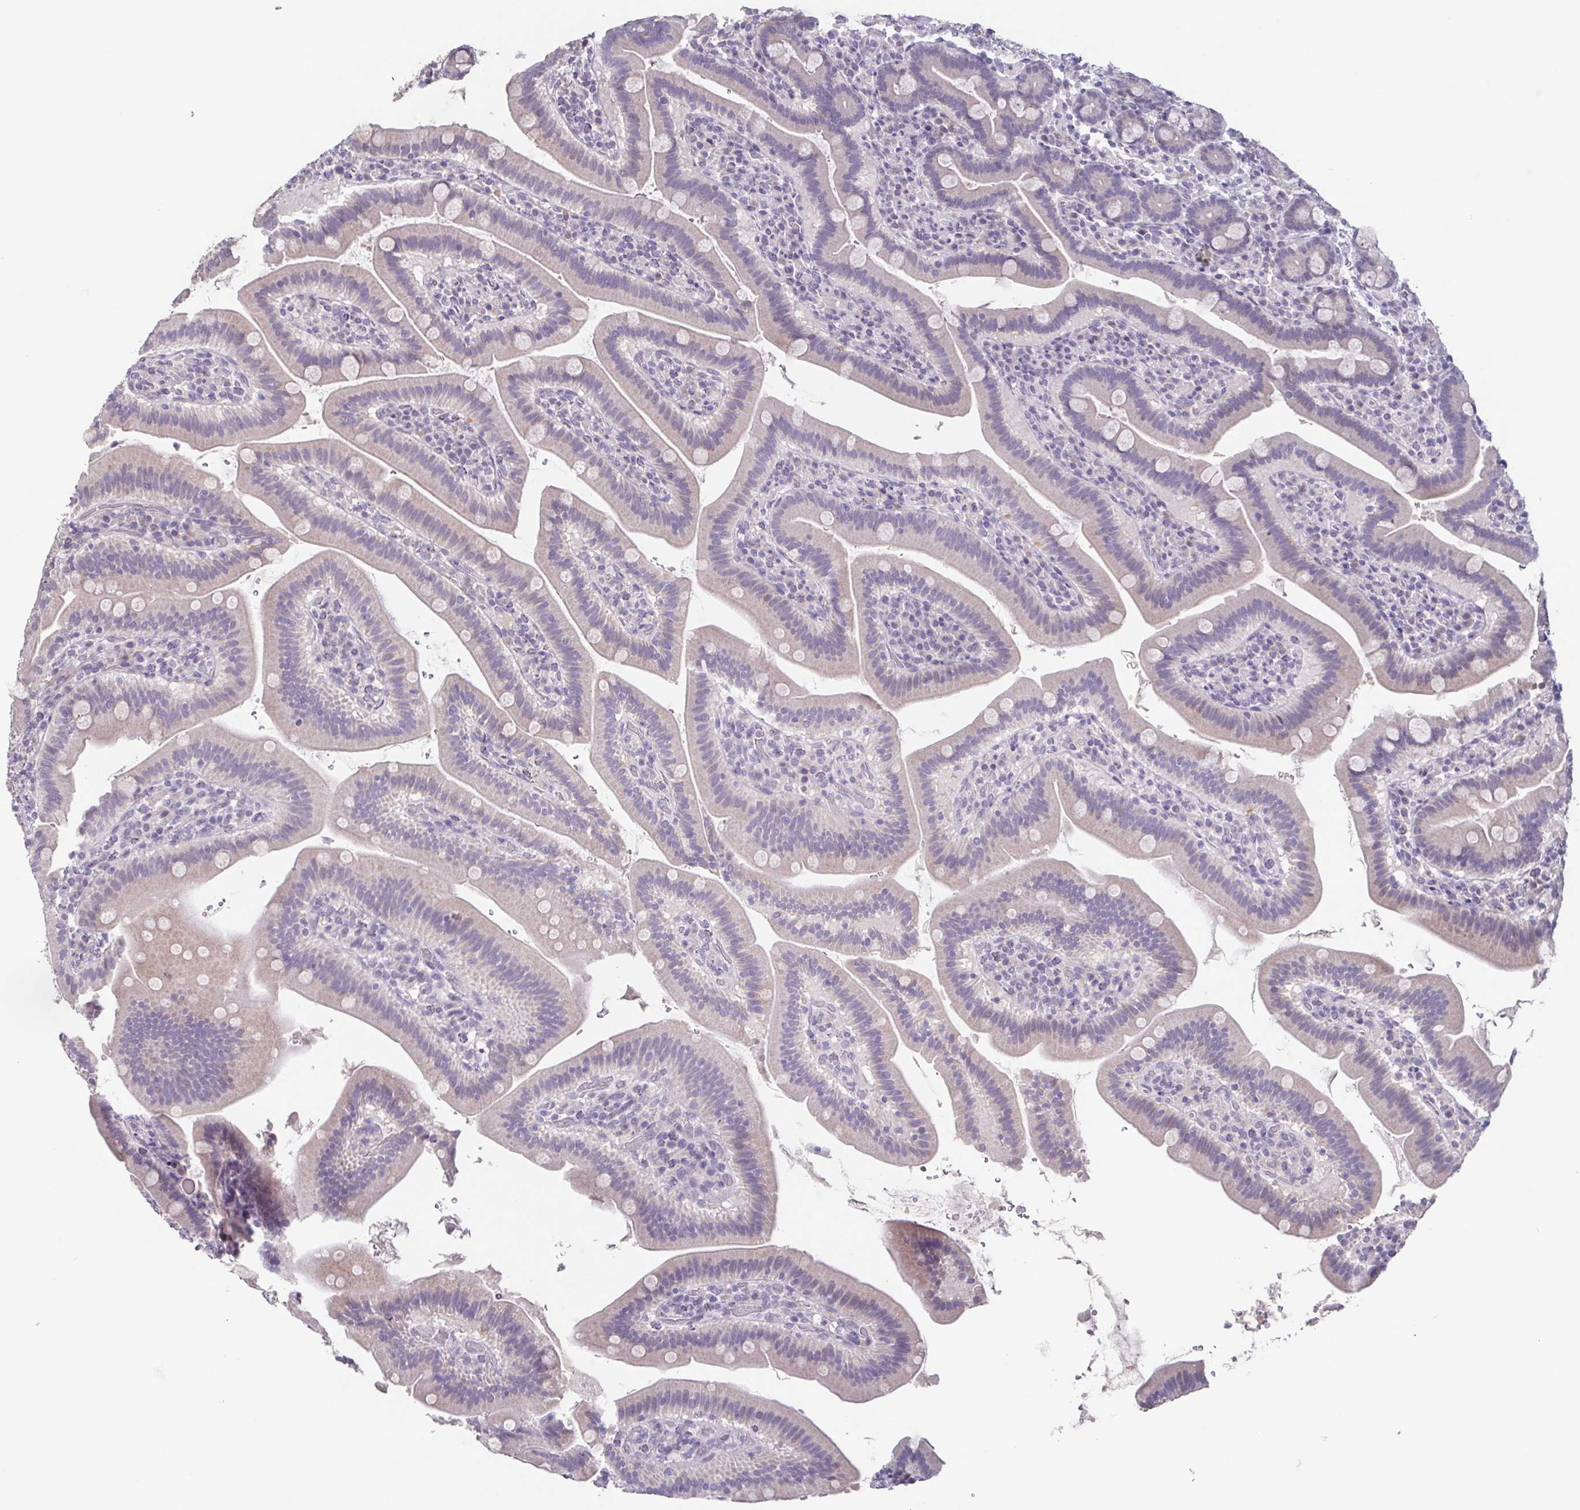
{"staining": {"intensity": "negative", "quantity": "none", "location": "none"}, "tissue": "small intestine", "cell_type": "Glandular cells", "image_type": "normal", "snomed": [{"axis": "morphology", "description": "Normal tissue, NOS"}, {"axis": "topography", "description": "Small intestine"}], "caption": "A micrograph of small intestine stained for a protein displays no brown staining in glandular cells. (DAB immunohistochemistry, high magnification).", "gene": "GHRL", "patient": {"sex": "male", "age": 26}}